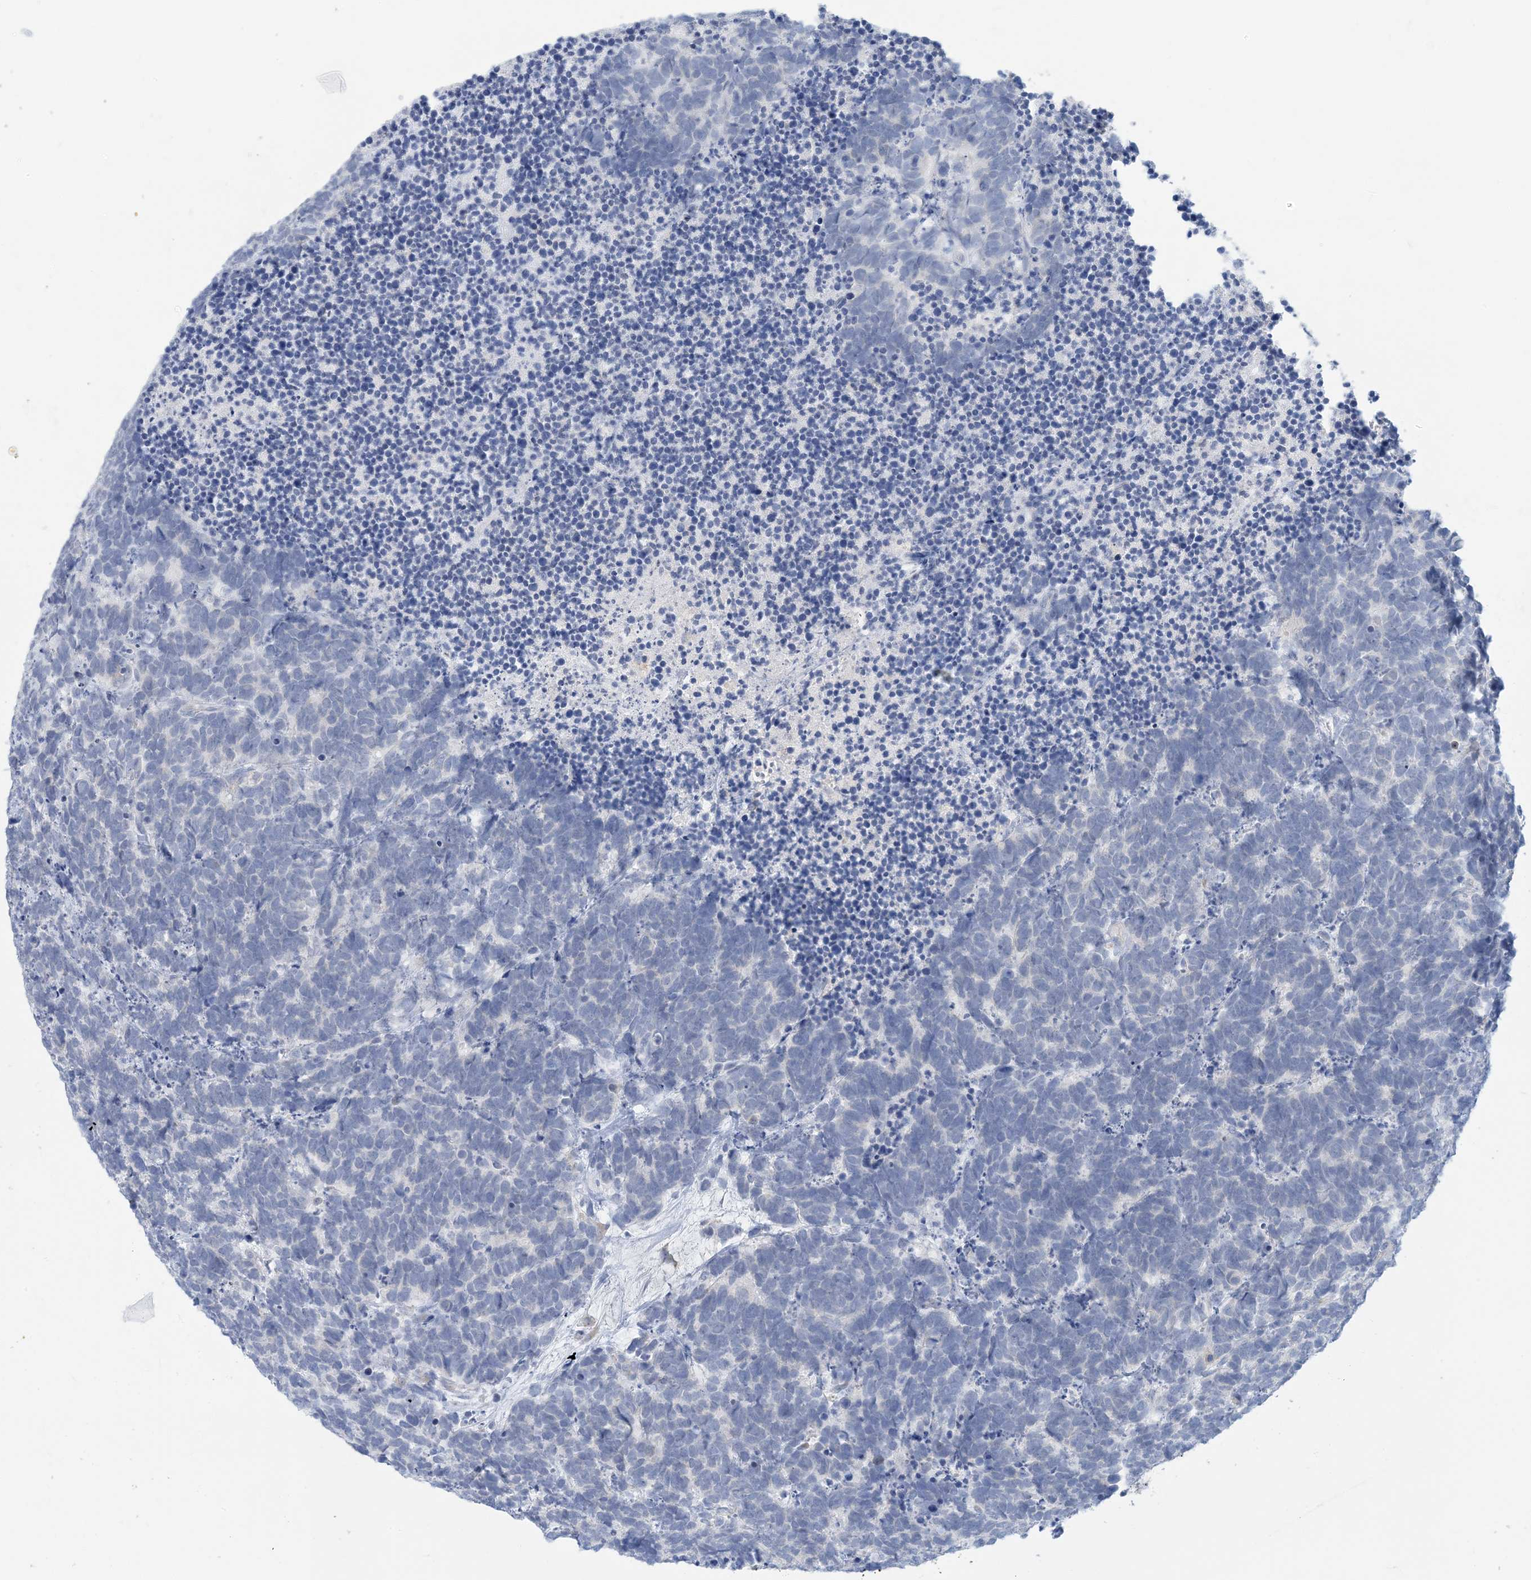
{"staining": {"intensity": "negative", "quantity": "none", "location": "none"}, "tissue": "carcinoid", "cell_type": "Tumor cells", "image_type": "cancer", "snomed": [{"axis": "morphology", "description": "Carcinoma, NOS"}, {"axis": "morphology", "description": "Carcinoid, malignant, NOS"}, {"axis": "topography", "description": "Urinary bladder"}], "caption": "IHC micrograph of human carcinoid stained for a protein (brown), which reveals no staining in tumor cells.", "gene": "ZCCHC18", "patient": {"sex": "male", "age": 57}}